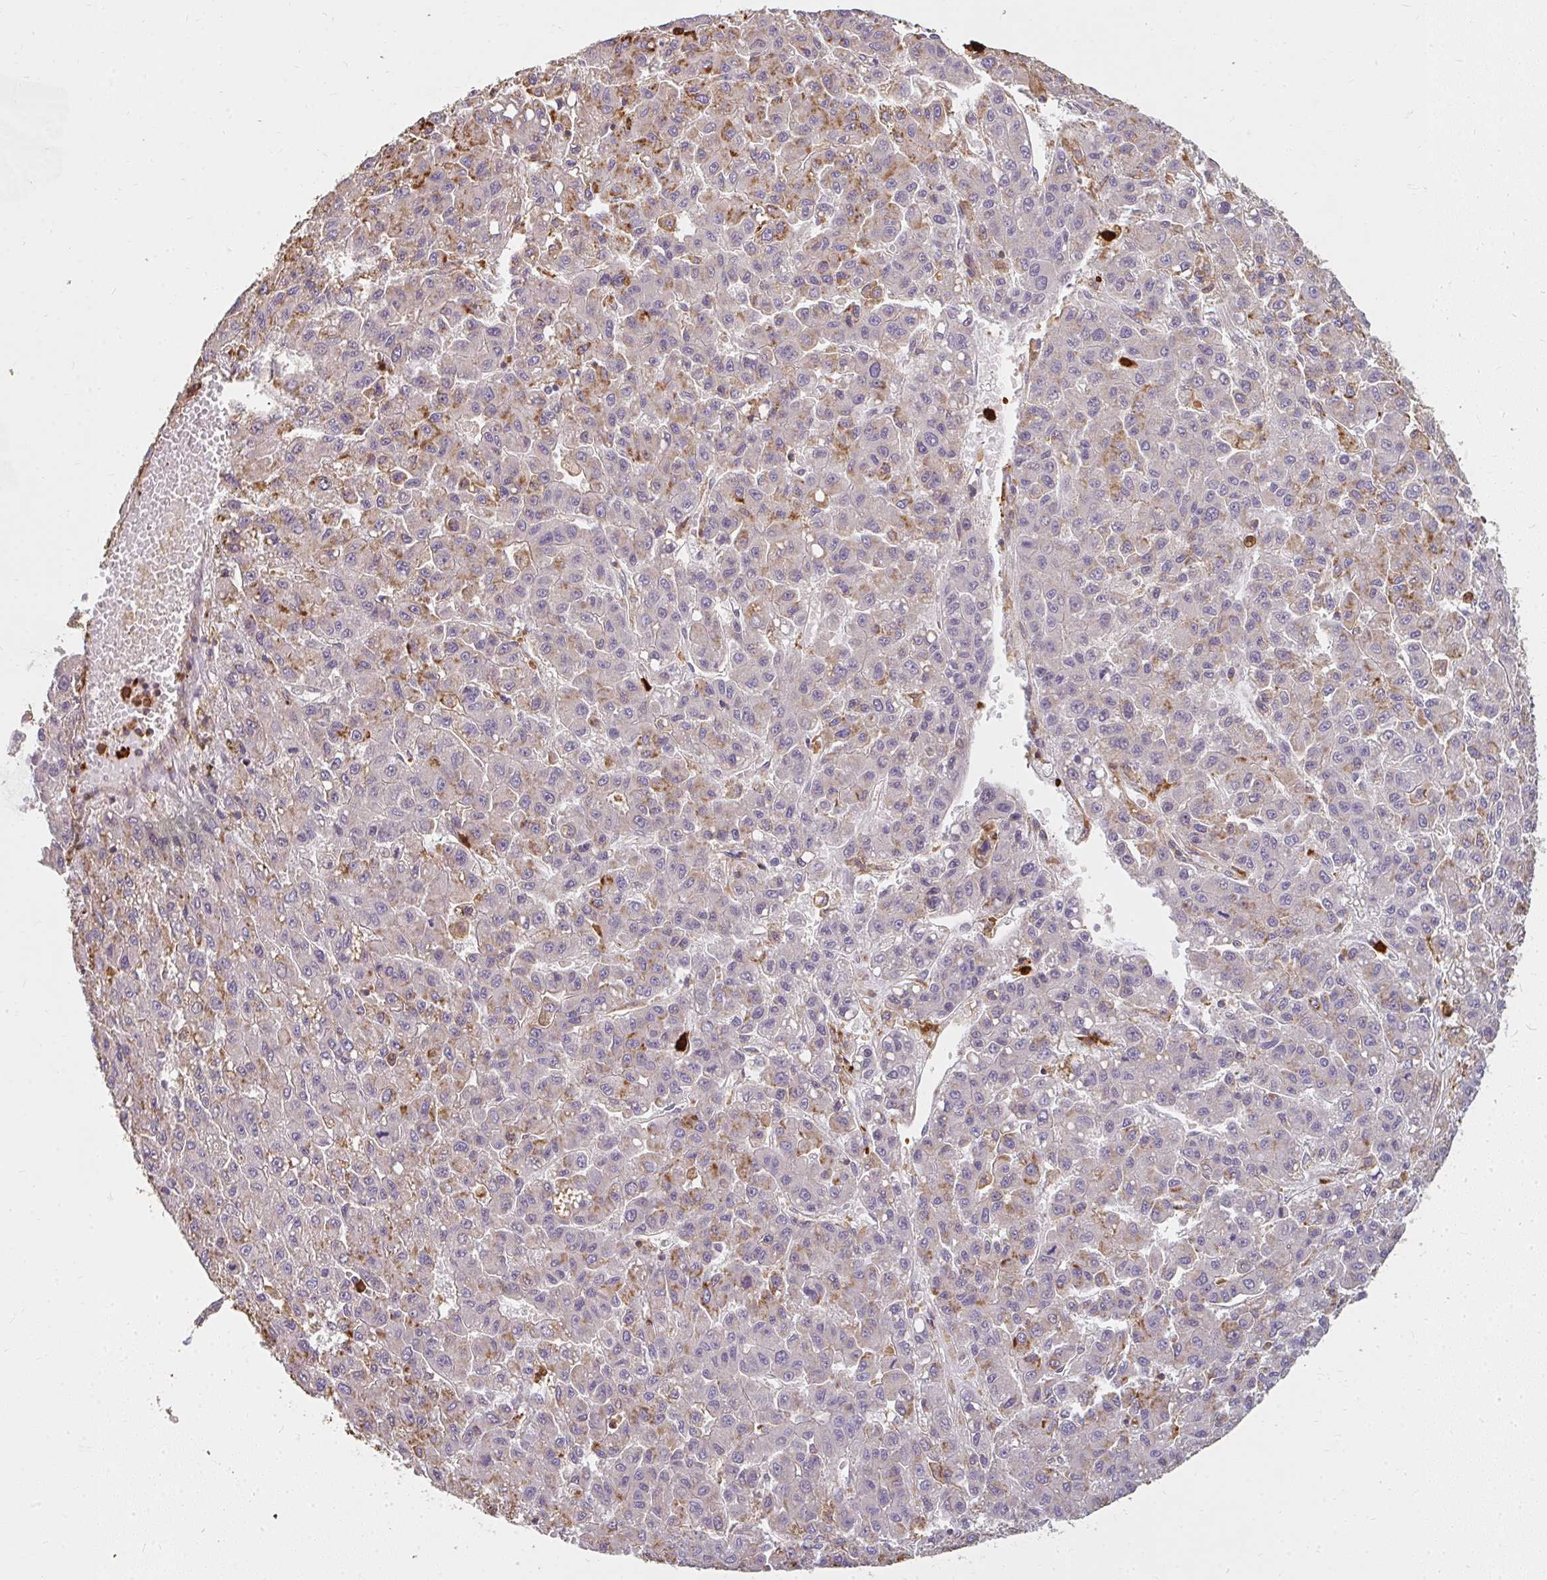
{"staining": {"intensity": "moderate", "quantity": "<25%", "location": "cytoplasmic/membranous"}, "tissue": "liver cancer", "cell_type": "Tumor cells", "image_type": "cancer", "snomed": [{"axis": "morphology", "description": "Carcinoma, Hepatocellular, NOS"}, {"axis": "topography", "description": "Liver"}], "caption": "Human liver hepatocellular carcinoma stained with a protein marker reveals moderate staining in tumor cells.", "gene": "CNTRL", "patient": {"sex": "male", "age": 70}}